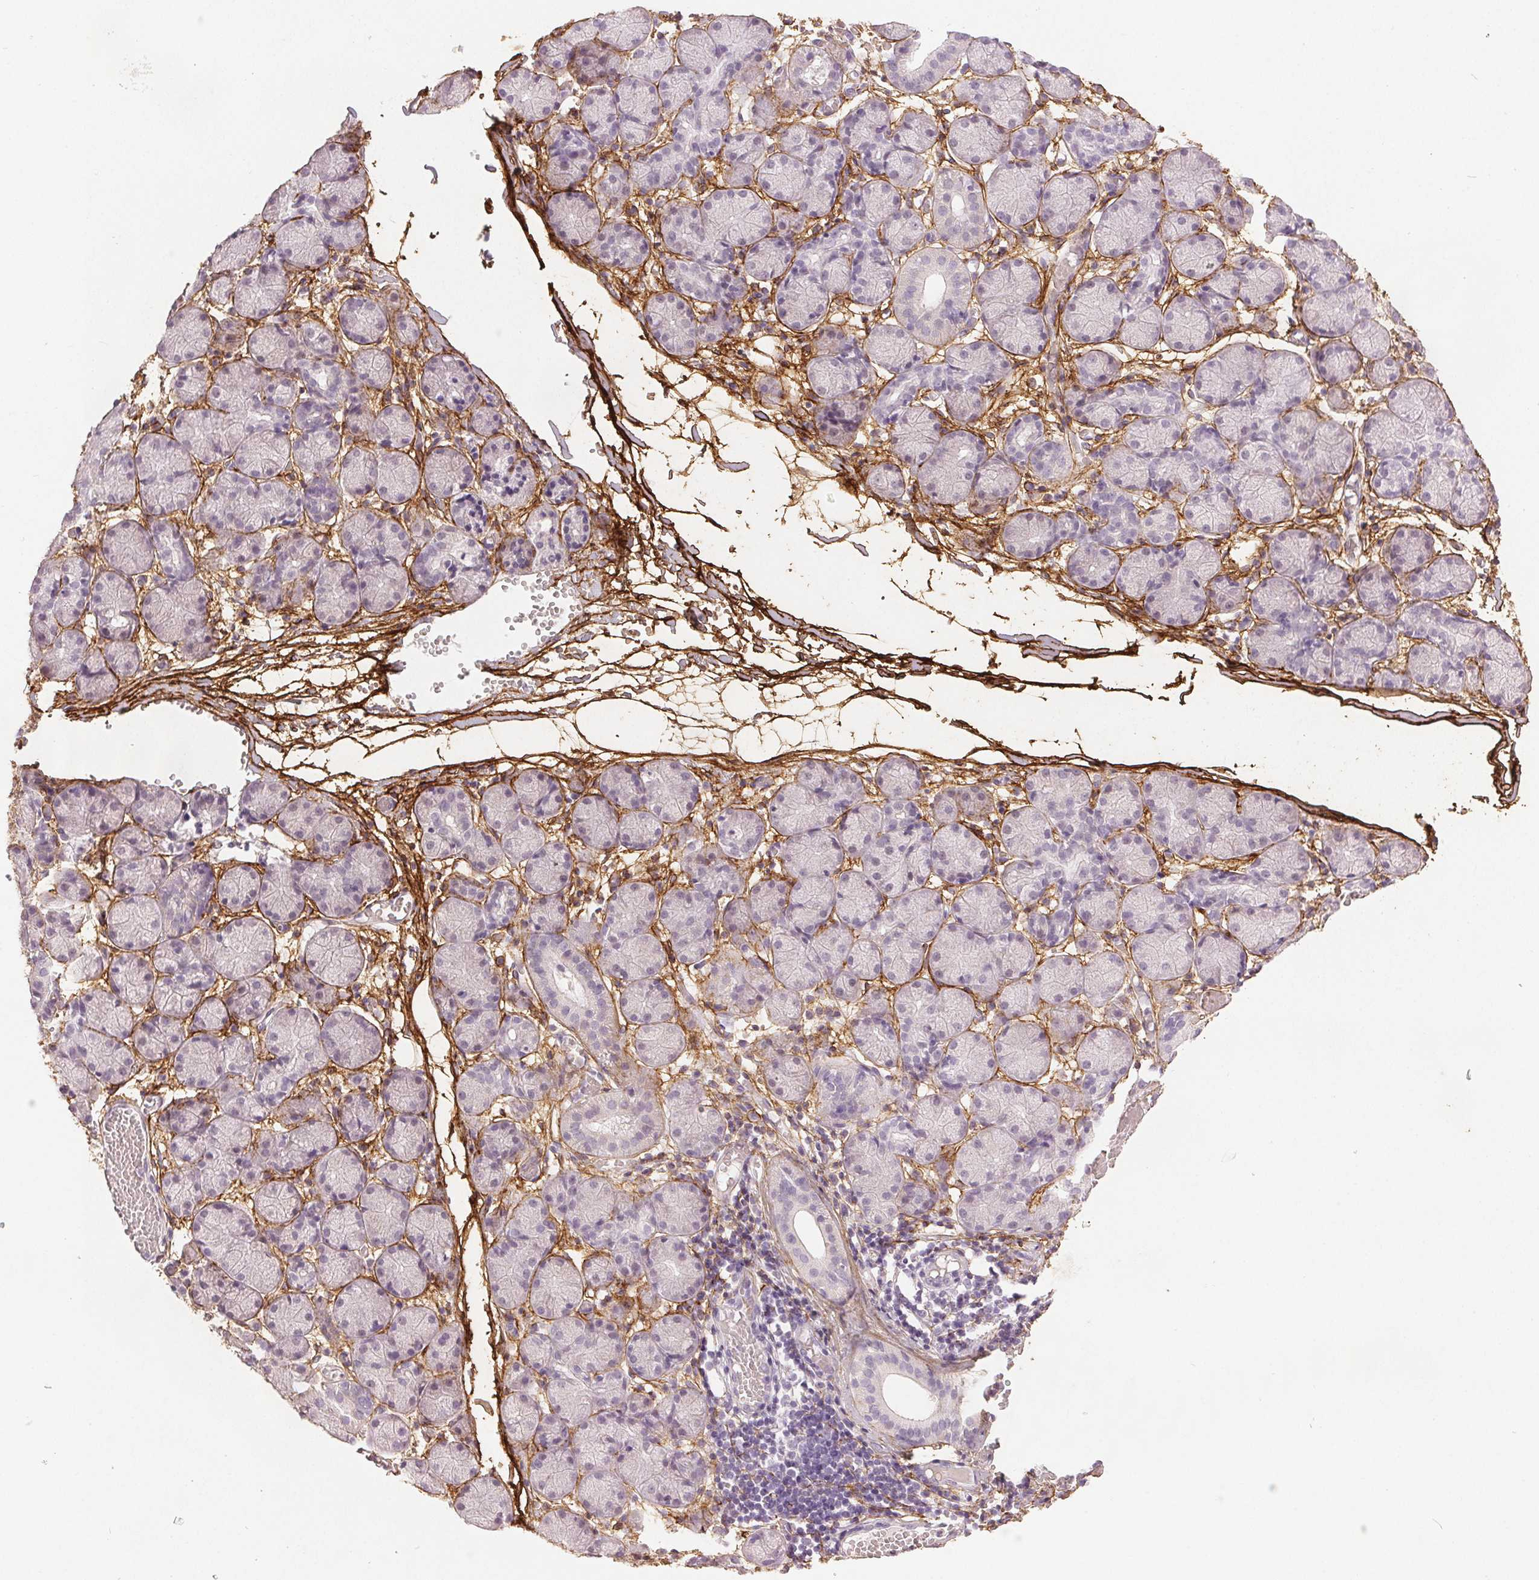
{"staining": {"intensity": "negative", "quantity": "none", "location": "none"}, "tissue": "salivary gland", "cell_type": "Glandular cells", "image_type": "normal", "snomed": [{"axis": "morphology", "description": "Normal tissue, NOS"}, {"axis": "topography", "description": "Salivary gland"}], "caption": "Immunohistochemistry histopathology image of normal salivary gland: salivary gland stained with DAB demonstrates no significant protein staining in glandular cells.", "gene": "FBN1", "patient": {"sex": "female", "age": 24}}